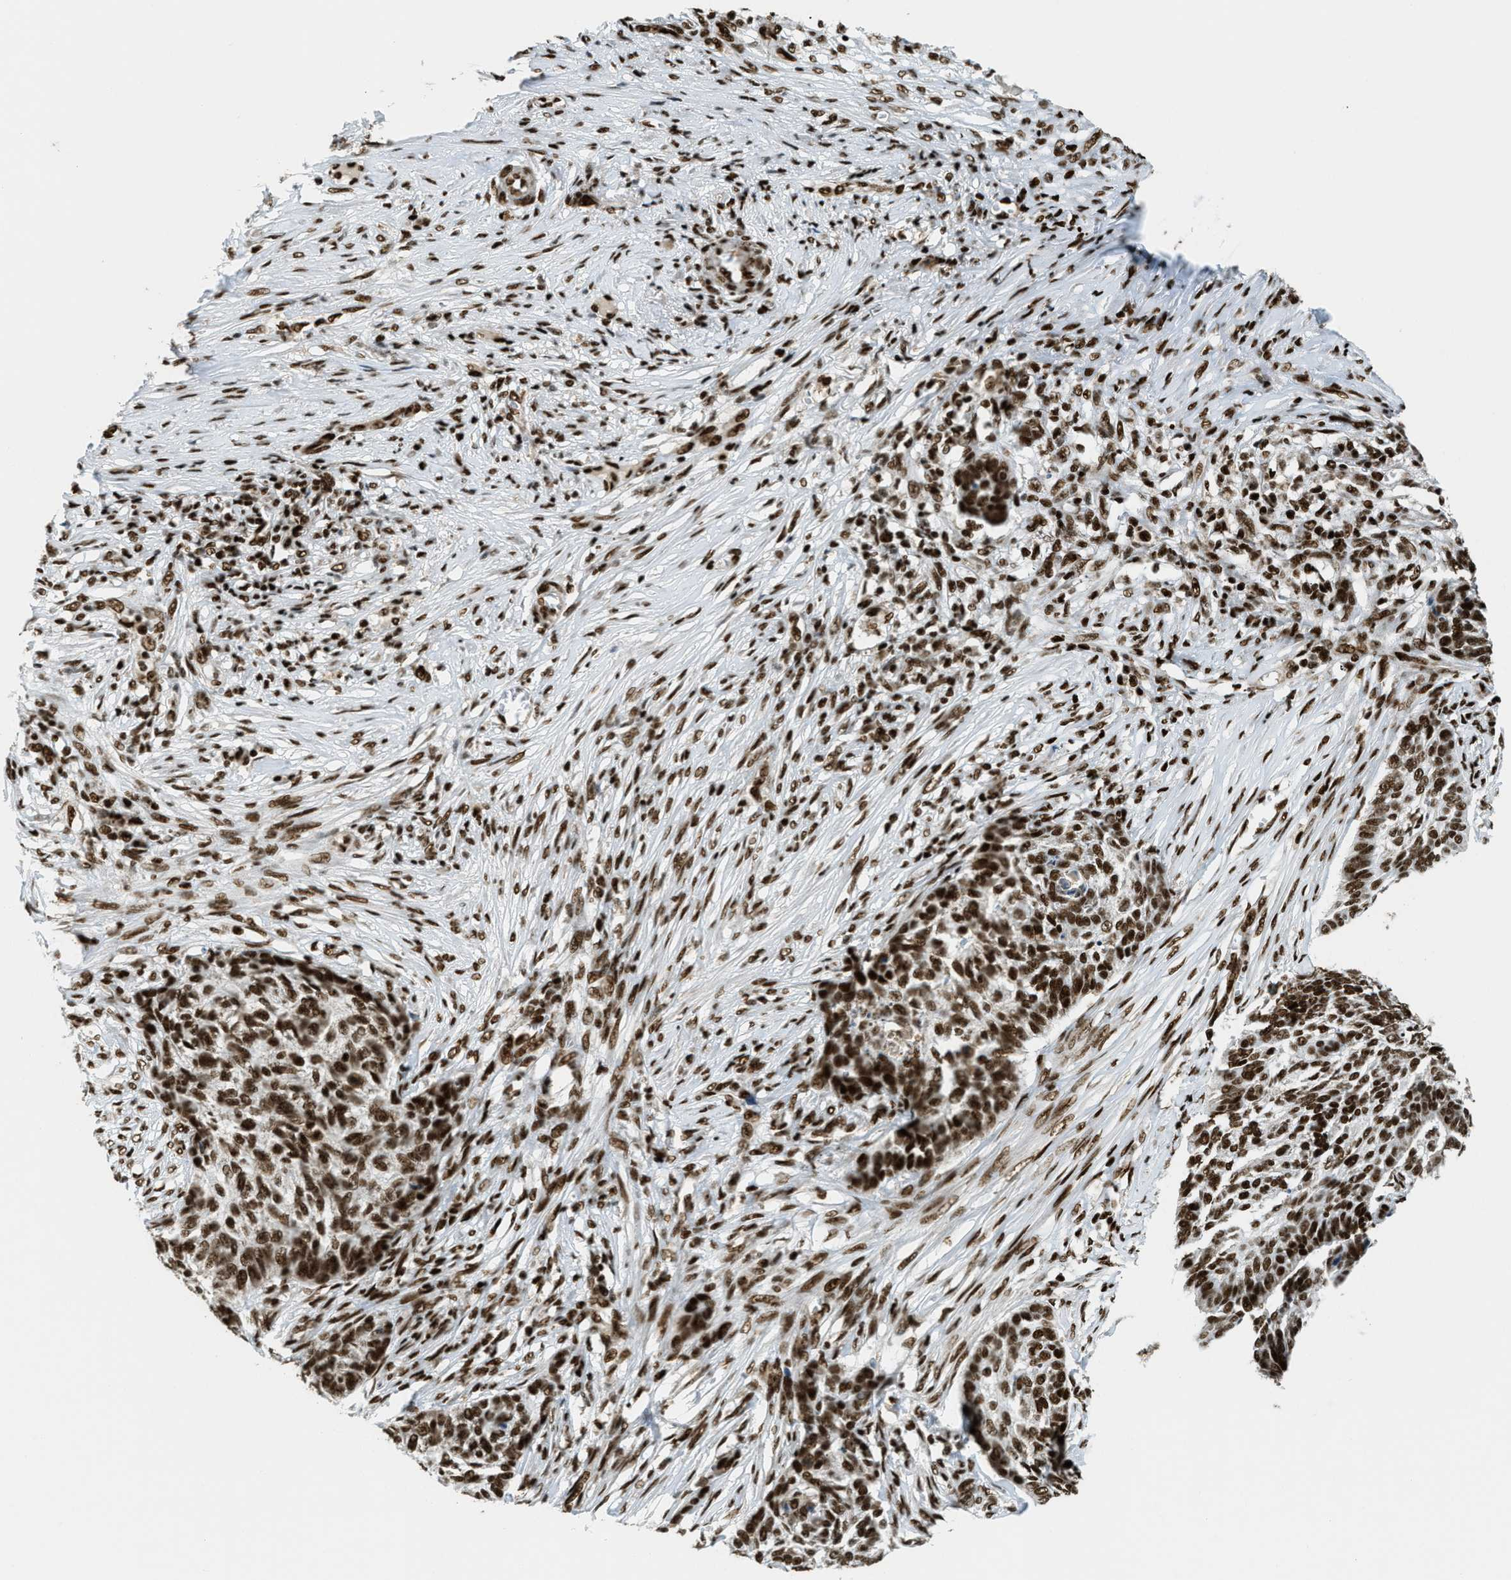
{"staining": {"intensity": "strong", "quantity": ">75%", "location": "nuclear"}, "tissue": "skin cancer", "cell_type": "Tumor cells", "image_type": "cancer", "snomed": [{"axis": "morphology", "description": "Basal cell carcinoma"}, {"axis": "topography", "description": "Skin"}], "caption": "Human basal cell carcinoma (skin) stained with a brown dye exhibits strong nuclear positive positivity in about >75% of tumor cells.", "gene": "GABPB1", "patient": {"sex": "male", "age": 85}}